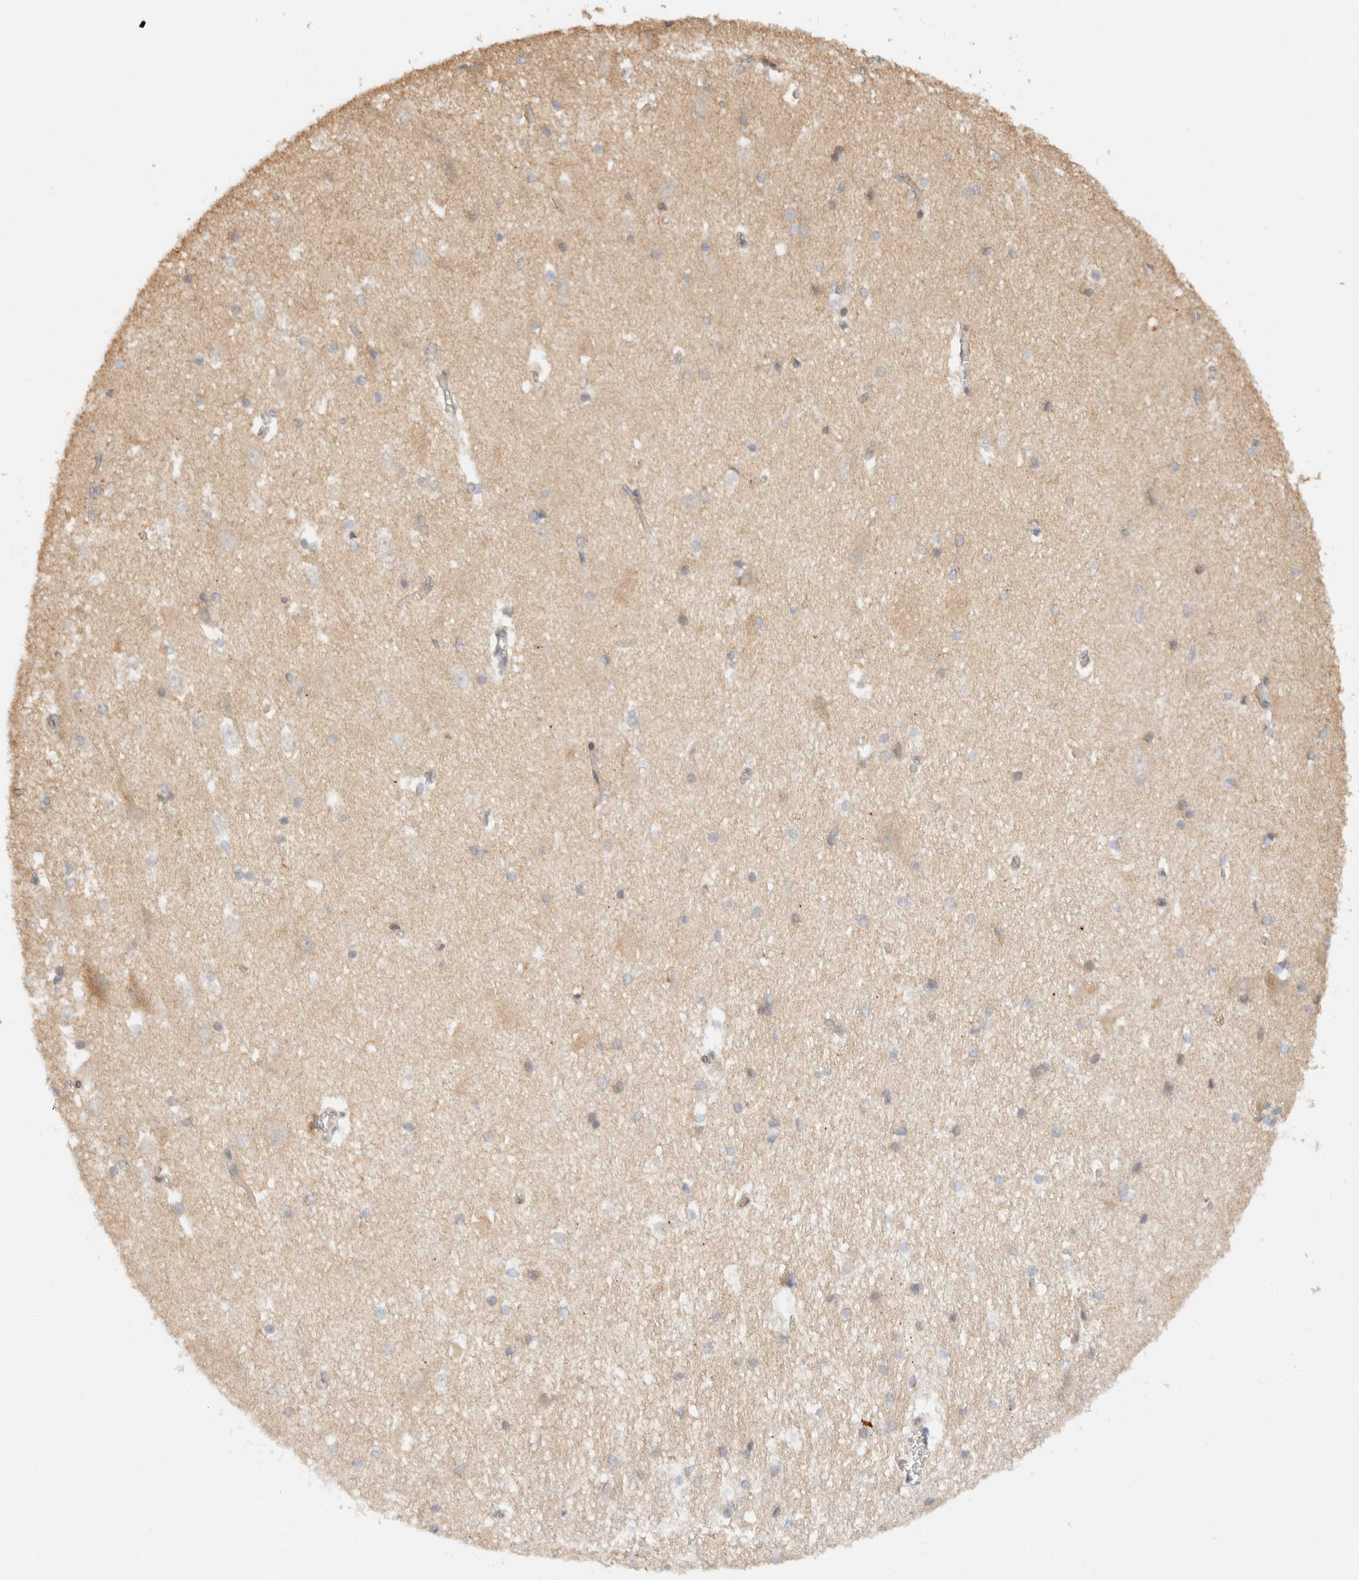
{"staining": {"intensity": "weak", "quantity": "<25%", "location": "cytoplasmic/membranous"}, "tissue": "hippocampus", "cell_type": "Glial cells", "image_type": "normal", "snomed": [{"axis": "morphology", "description": "Normal tissue, NOS"}, {"axis": "topography", "description": "Hippocampus"}], "caption": "This histopathology image is of unremarkable hippocampus stained with IHC to label a protein in brown with the nuclei are counter-stained blue. There is no positivity in glial cells.", "gene": "TACC1", "patient": {"sex": "female", "age": 19}}